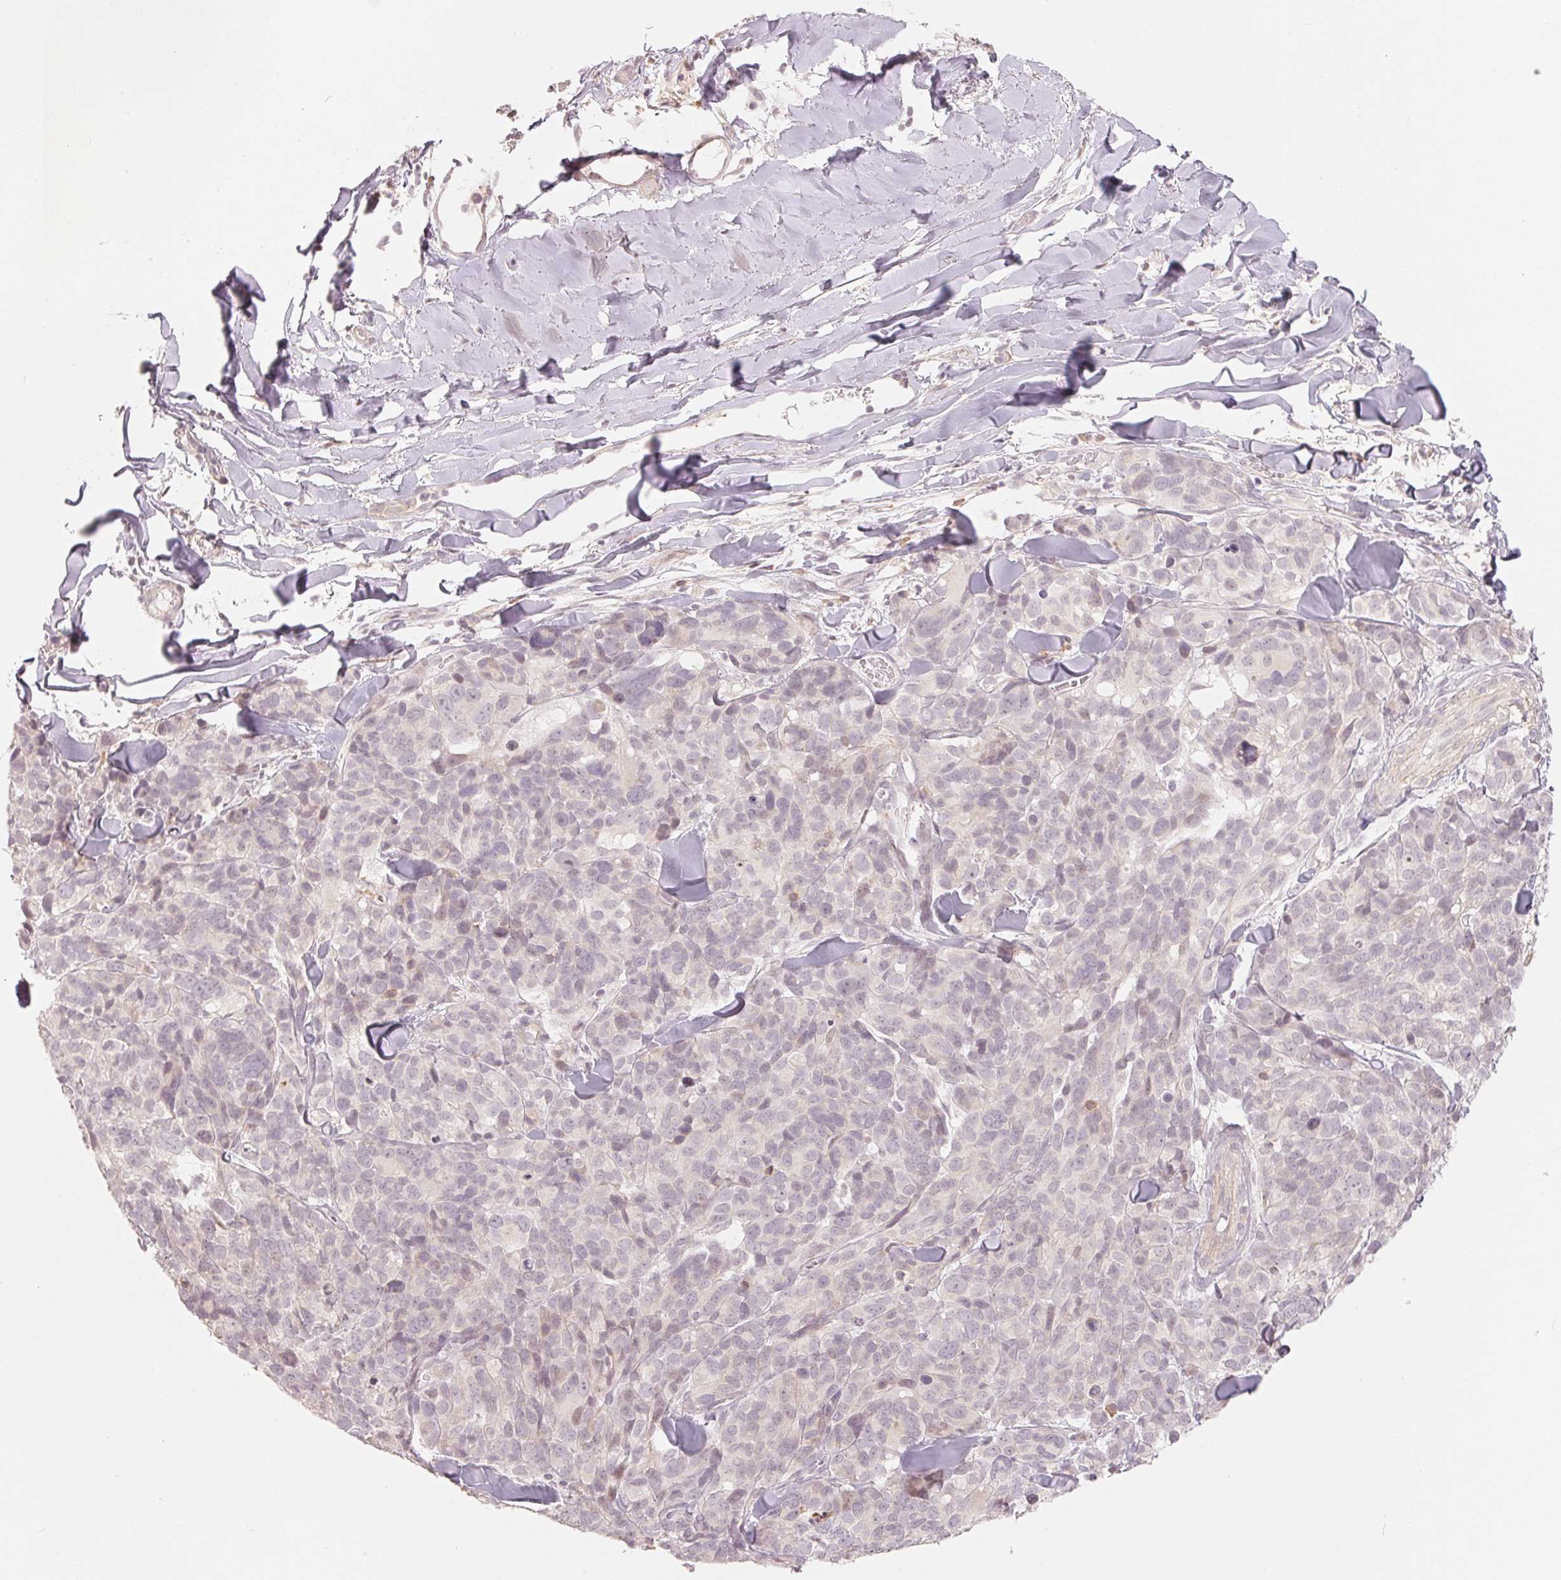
{"staining": {"intensity": "negative", "quantity": "none", "location": "none"}, "tissue": "melanoma", "cell_type": "Tumor cells", "image_type": "cancer", "snomed": [{"axis": "morphology", "description": "Malignant melanoma, NOS"}, {"axis": "topography", "description": "Skin"}], "caption": "This is a micrograph of immunohistochemistry staining of malignant melanoma, which shows no staining in tumor cells.", "gene": "DENND2C", "patient": {"sex": "male", "age": 51}}